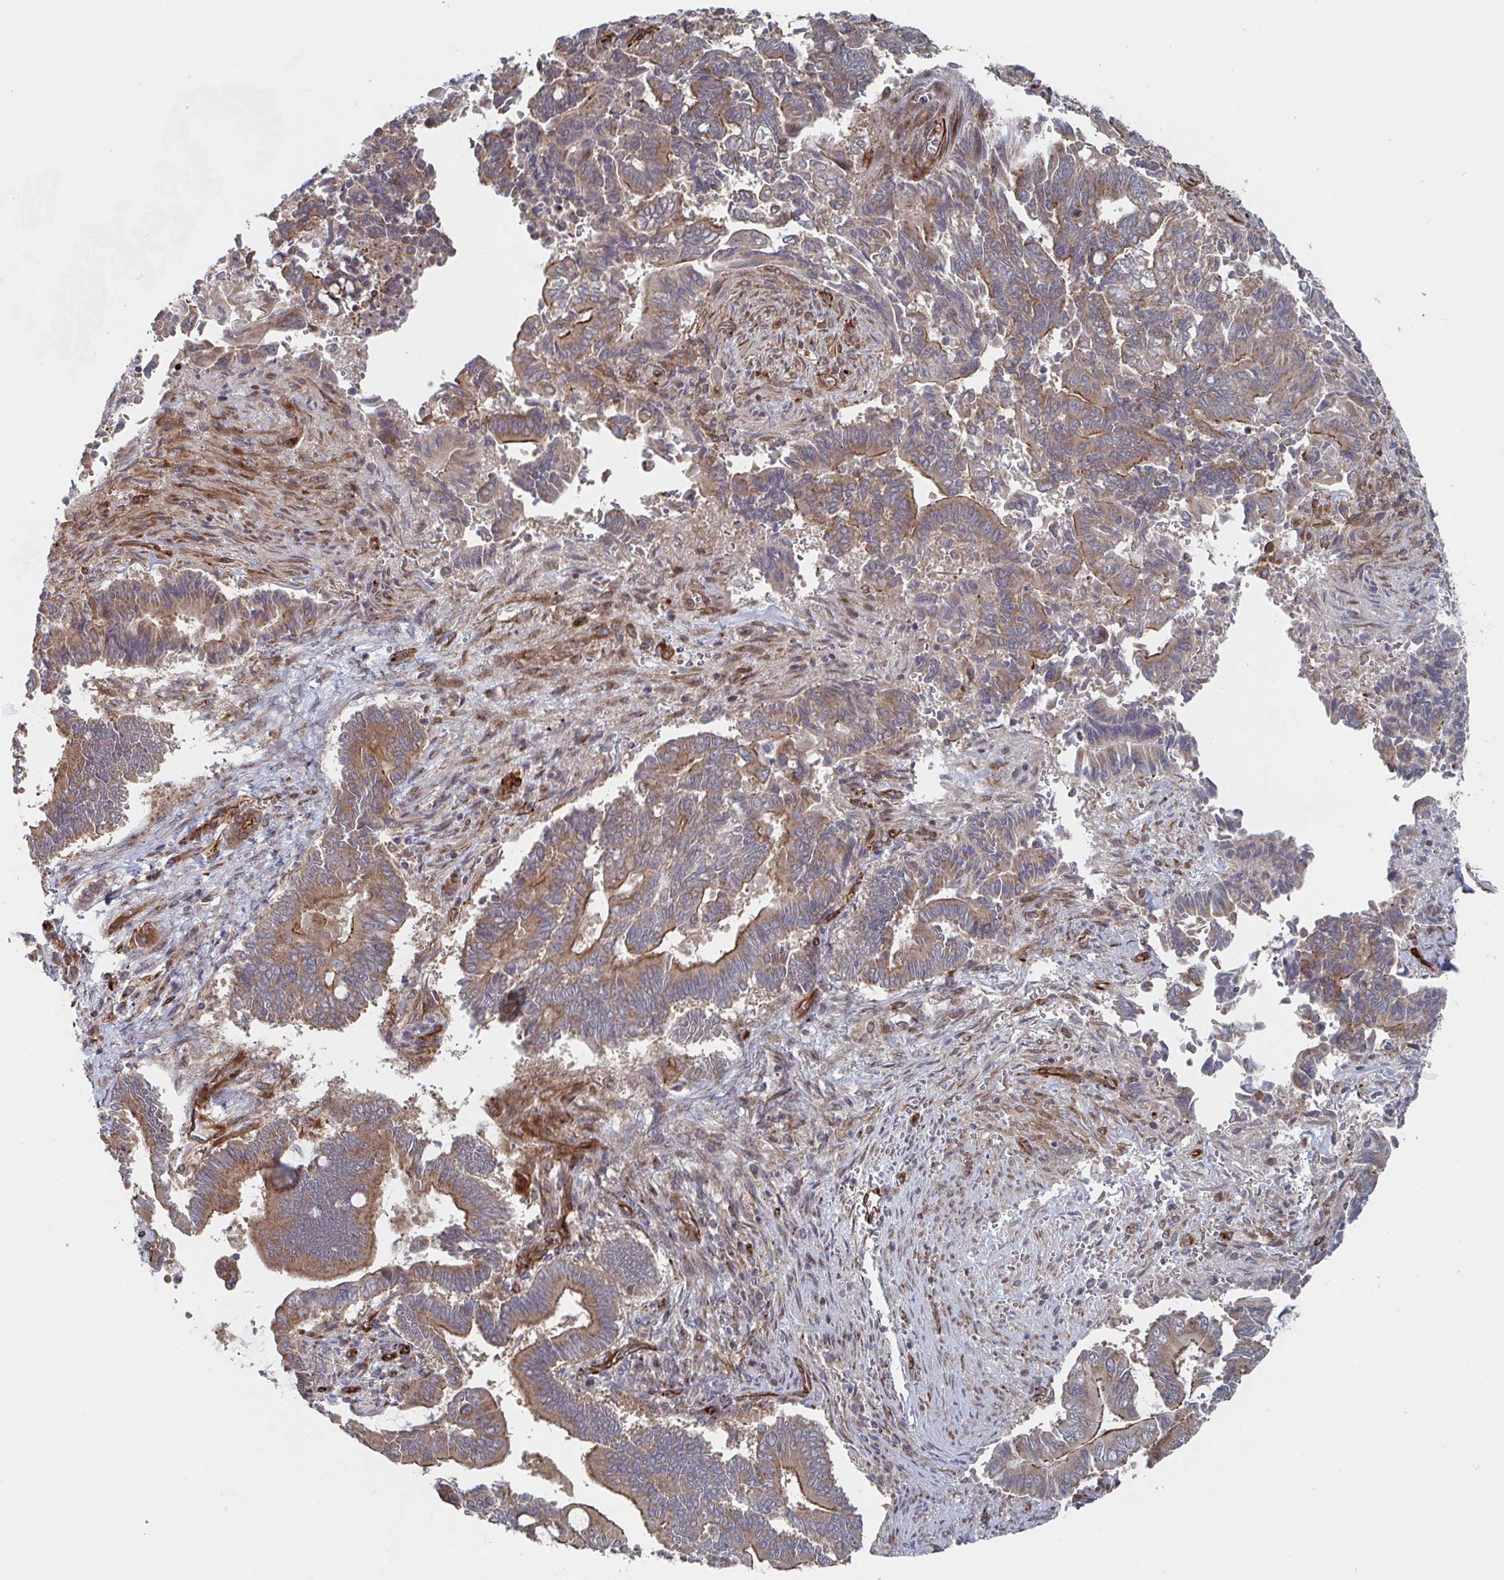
{"staining": {"intensity": "weak", "quantity": ">75%", "location": "cytoplasmic/membranous"}, "tissue": "pancreatic cancer", "cell_type": "Tumor cells", "image_type": "cancer", "snomed": [{"axis": "morphology", "description": "Adenocarcinoma, NOS"}, {"axis": "topography", "description": "Pancreas"}], "caption": "Tumor cells demonstrate low levels of weak cytoplasmic/membranous positivity in approximately >75% of cells in pancreatic cancer (adenocarcinoma).", "gene": "DVL3", "patient": {"sex": "male", "age": 68}}